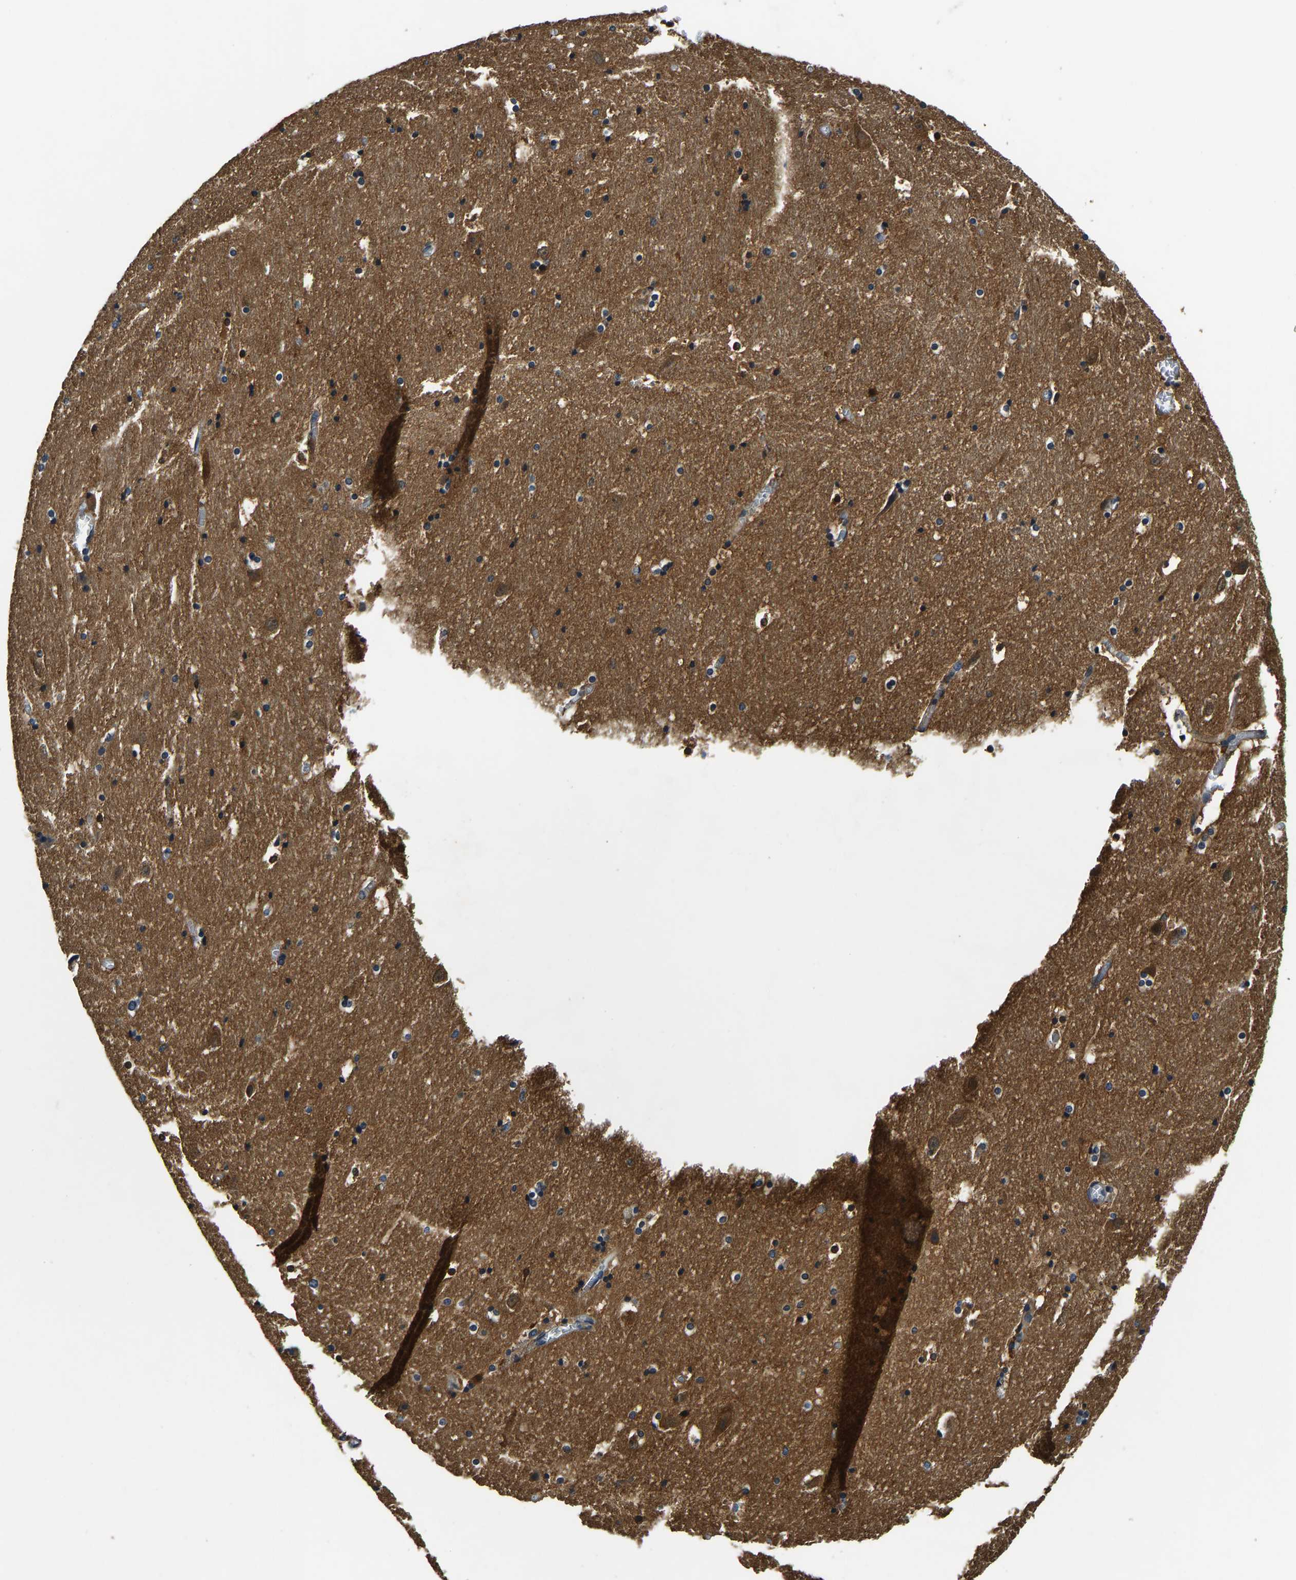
{"staining": {"intensity": "moderate", "quantity": "25%-75%", "location": "cytoplasmic/membranous"}, "tissue": "hippocampus", "cell_type": "Glial cells", "image_type": "normal", "snomed": [{"axis": "morphology", "description": "Normal tissue, NOS"}, {"axis": "topography", "description": "Hippocampus"}], "caption": "Protein expression analysis of normal hippocampus shows moderate cytoplasmic/membranous staining in approximately 25%-75% of glial cells.", "gene": "RESF1", "patient": {"sex": "male", "age": 45}}